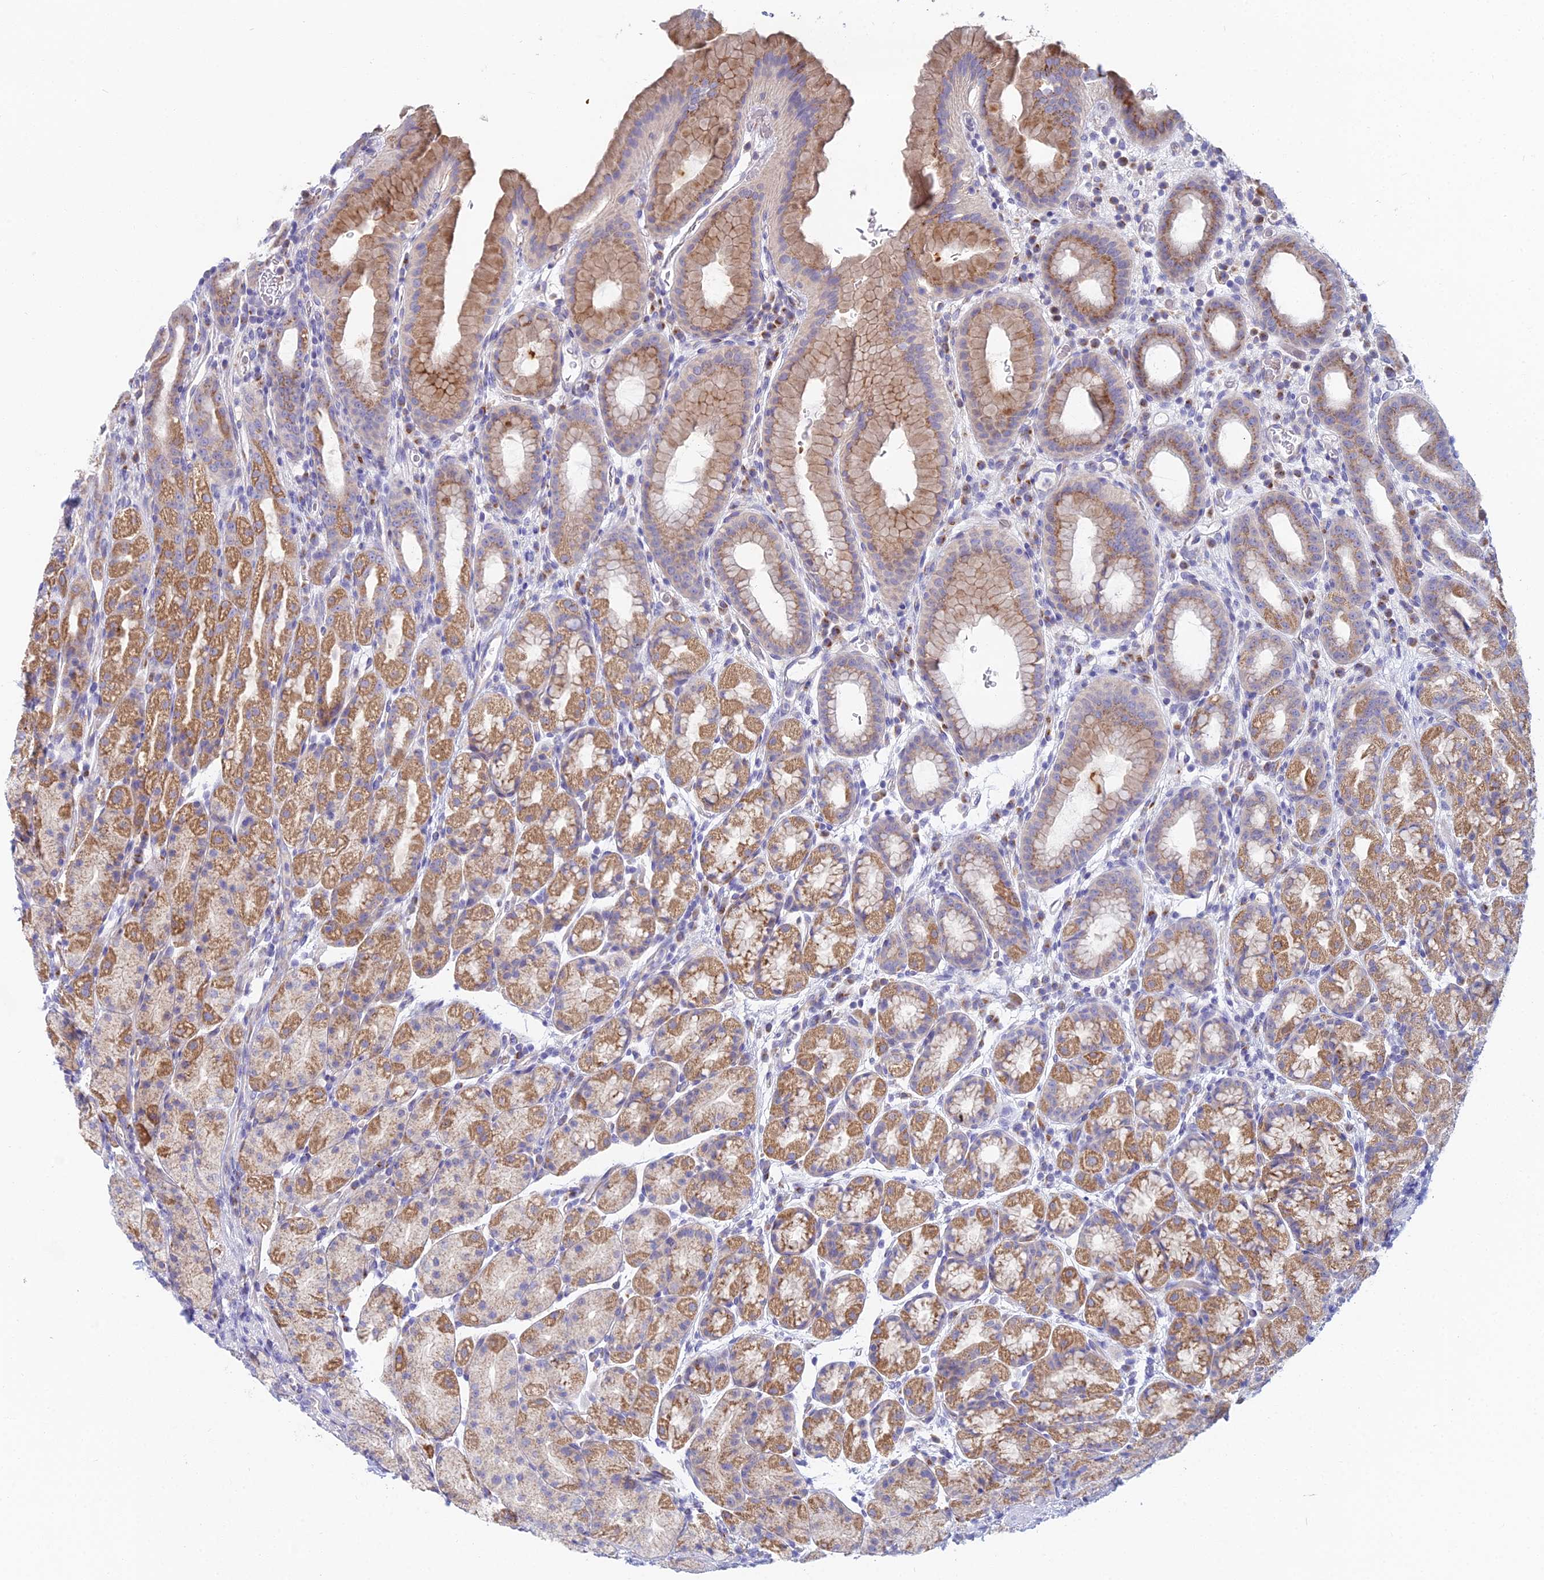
{"staining": {"intensity": "moderate", "quantity": ">75%", "location": "cytoplasmic/membranous"}, "tissue": "stomach", "cell_type": "Glandular cells", "image_type": "normal", "snomed": [{"axis": "morphology", "description": "Normal tissue, NOS"}, {"axis": "topography", "description": "Stomach, upper"}, {"axis": "topography", "description": "Stomach, lower"}, {"axis": "topography", "description": "Small intestine"}], "caption": "A brown stain shows moderate cytoplasmic/membranous positivity of a protein in glandular cells of benign stomach. (IHC, brightfield microscopy, high magnification).", "gene": "ZNF564", "patient": {"sex": "male", "age": 68}}